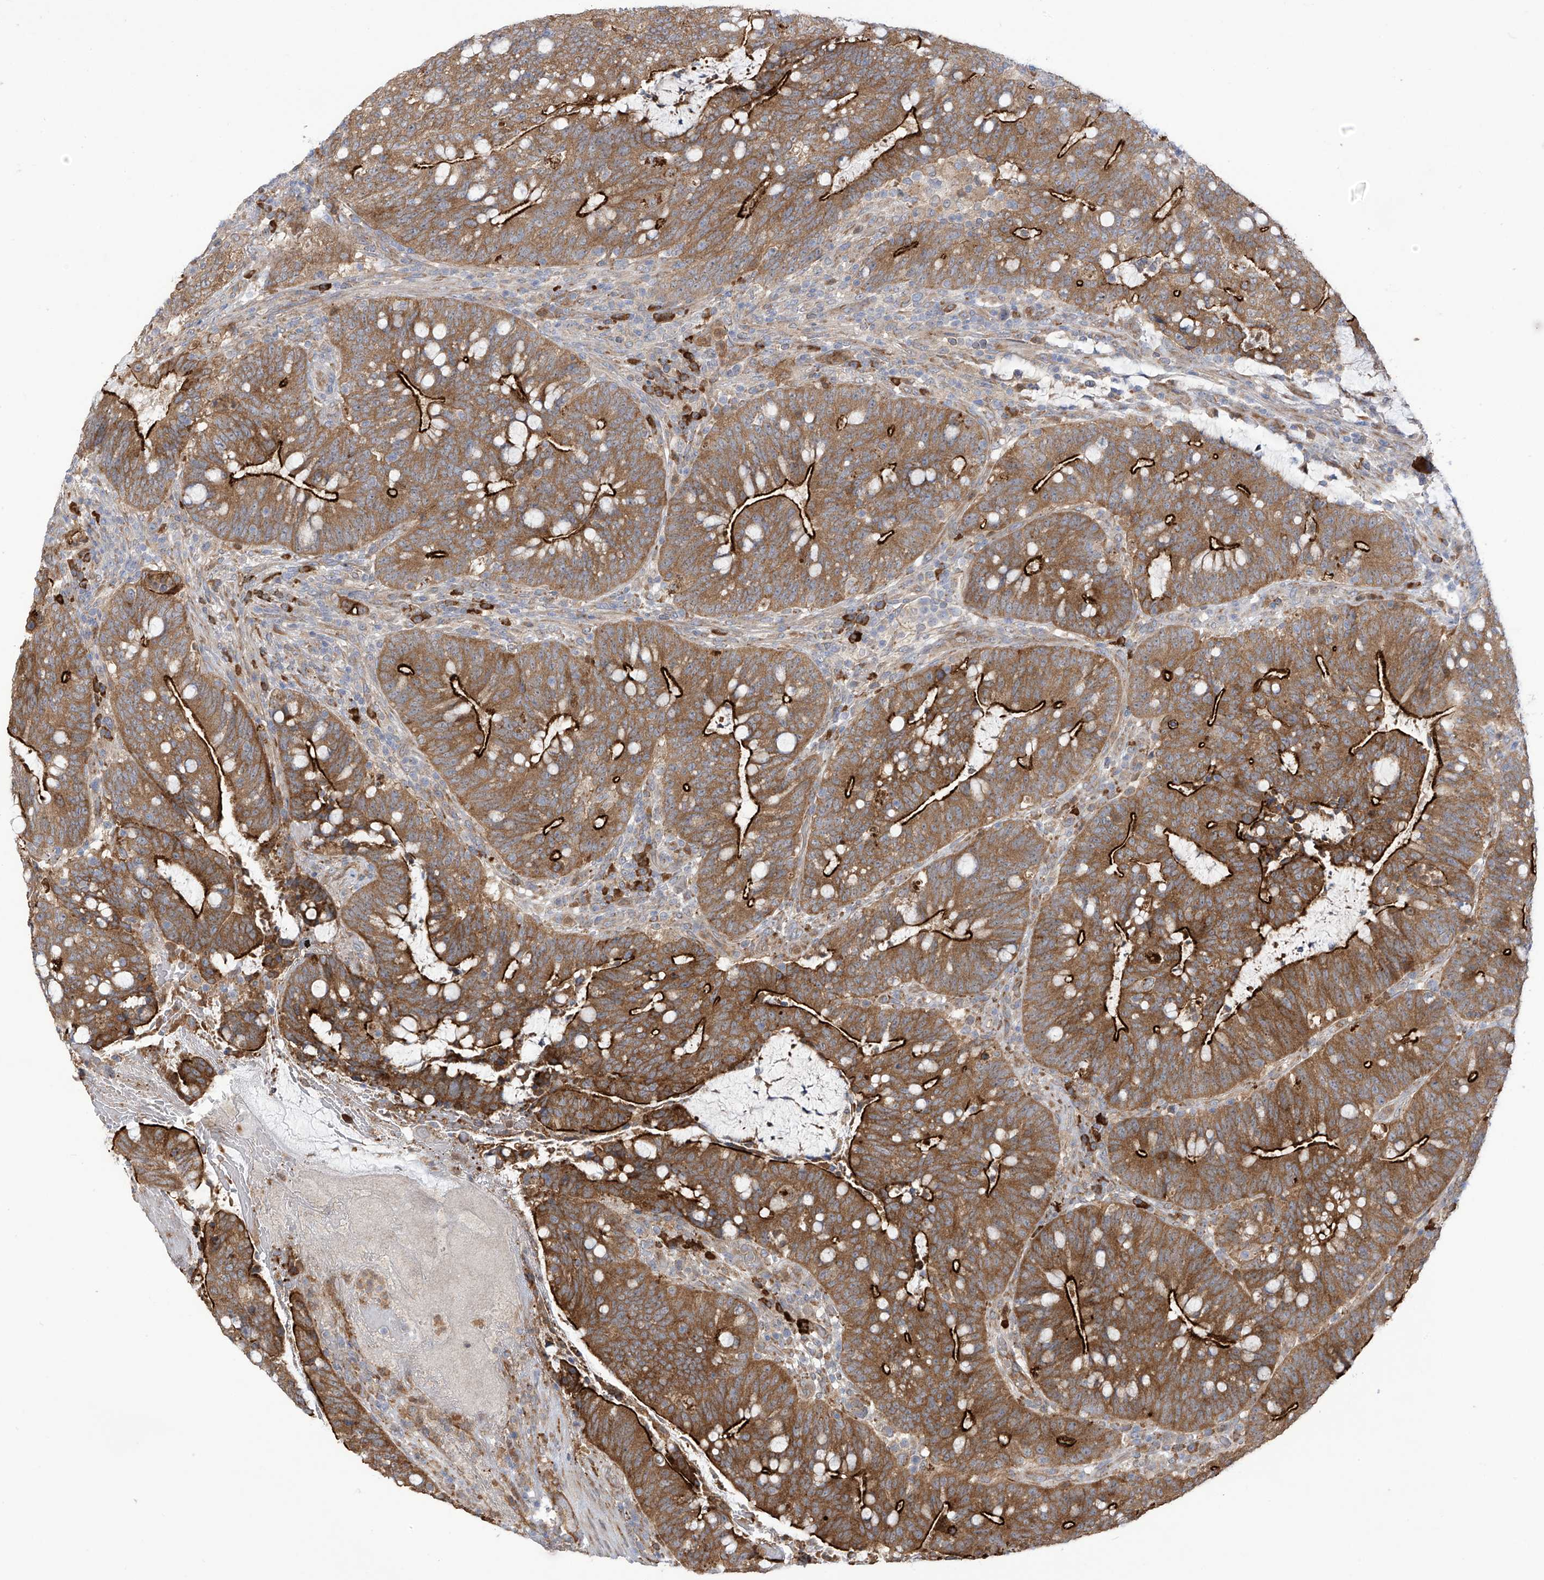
{"staining": {"intensity": "strong", "quantity": "25%-75%", "location": "cytoplasmic/membranous"}, "tissue": "colorectal cancer", "cell_type": "Tumor cells", "image_type": "cancer", "snomed": [{"axis": "morphology", "description": "Adenocarcinoma, NOS"}, {"axis": "topography", "description": "Colon"}], "caption": "Human adenocarcinoma (colorectal) stained with a protein marker shows strong staining in tumor cells.", "gene": "KIAA1522", "patient": {"sex": "female", "age": 66}}